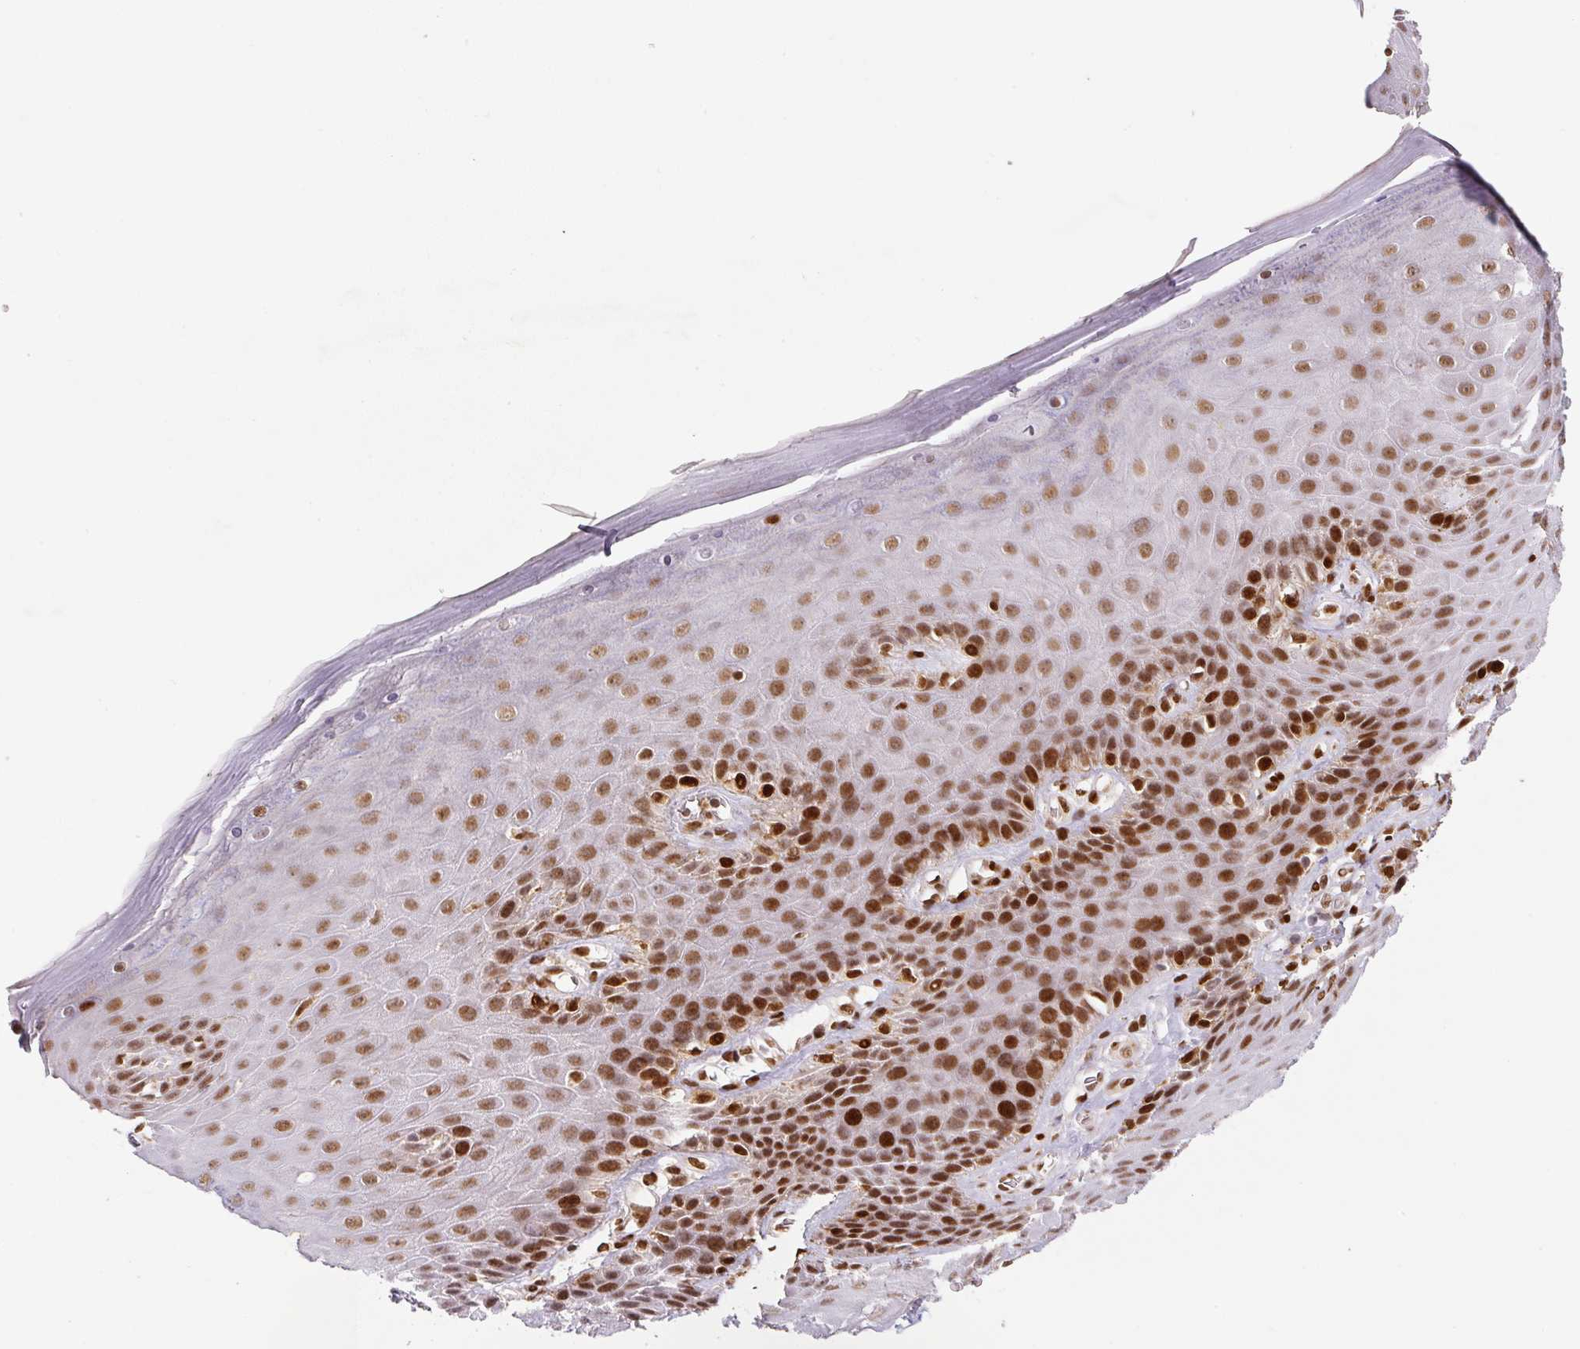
{"staining": {"intensity": "strong", "quantity": "25%-75%", "location": "nuclear"}, "tissue": "skin", "cell_type": "Epidermal cells", "image_type": "normal", "snomed": [{"axis": "morphology", "description": "Normal tissue, NOS"}, {"axis": "topography", "description": "Anal"}, {"axis": "topography", "description": "Peripheral nerve tissue"}], "caption": "Skin was stained to show a protein in brown. There is high levels of strong nuclear staining in approximately 25%-75% of epidermal cells. (Brightfield microscopy of DAB IHC at high magnification).", "gene": "PYDC2", "patient": {"sex": "male", "age": 53}}